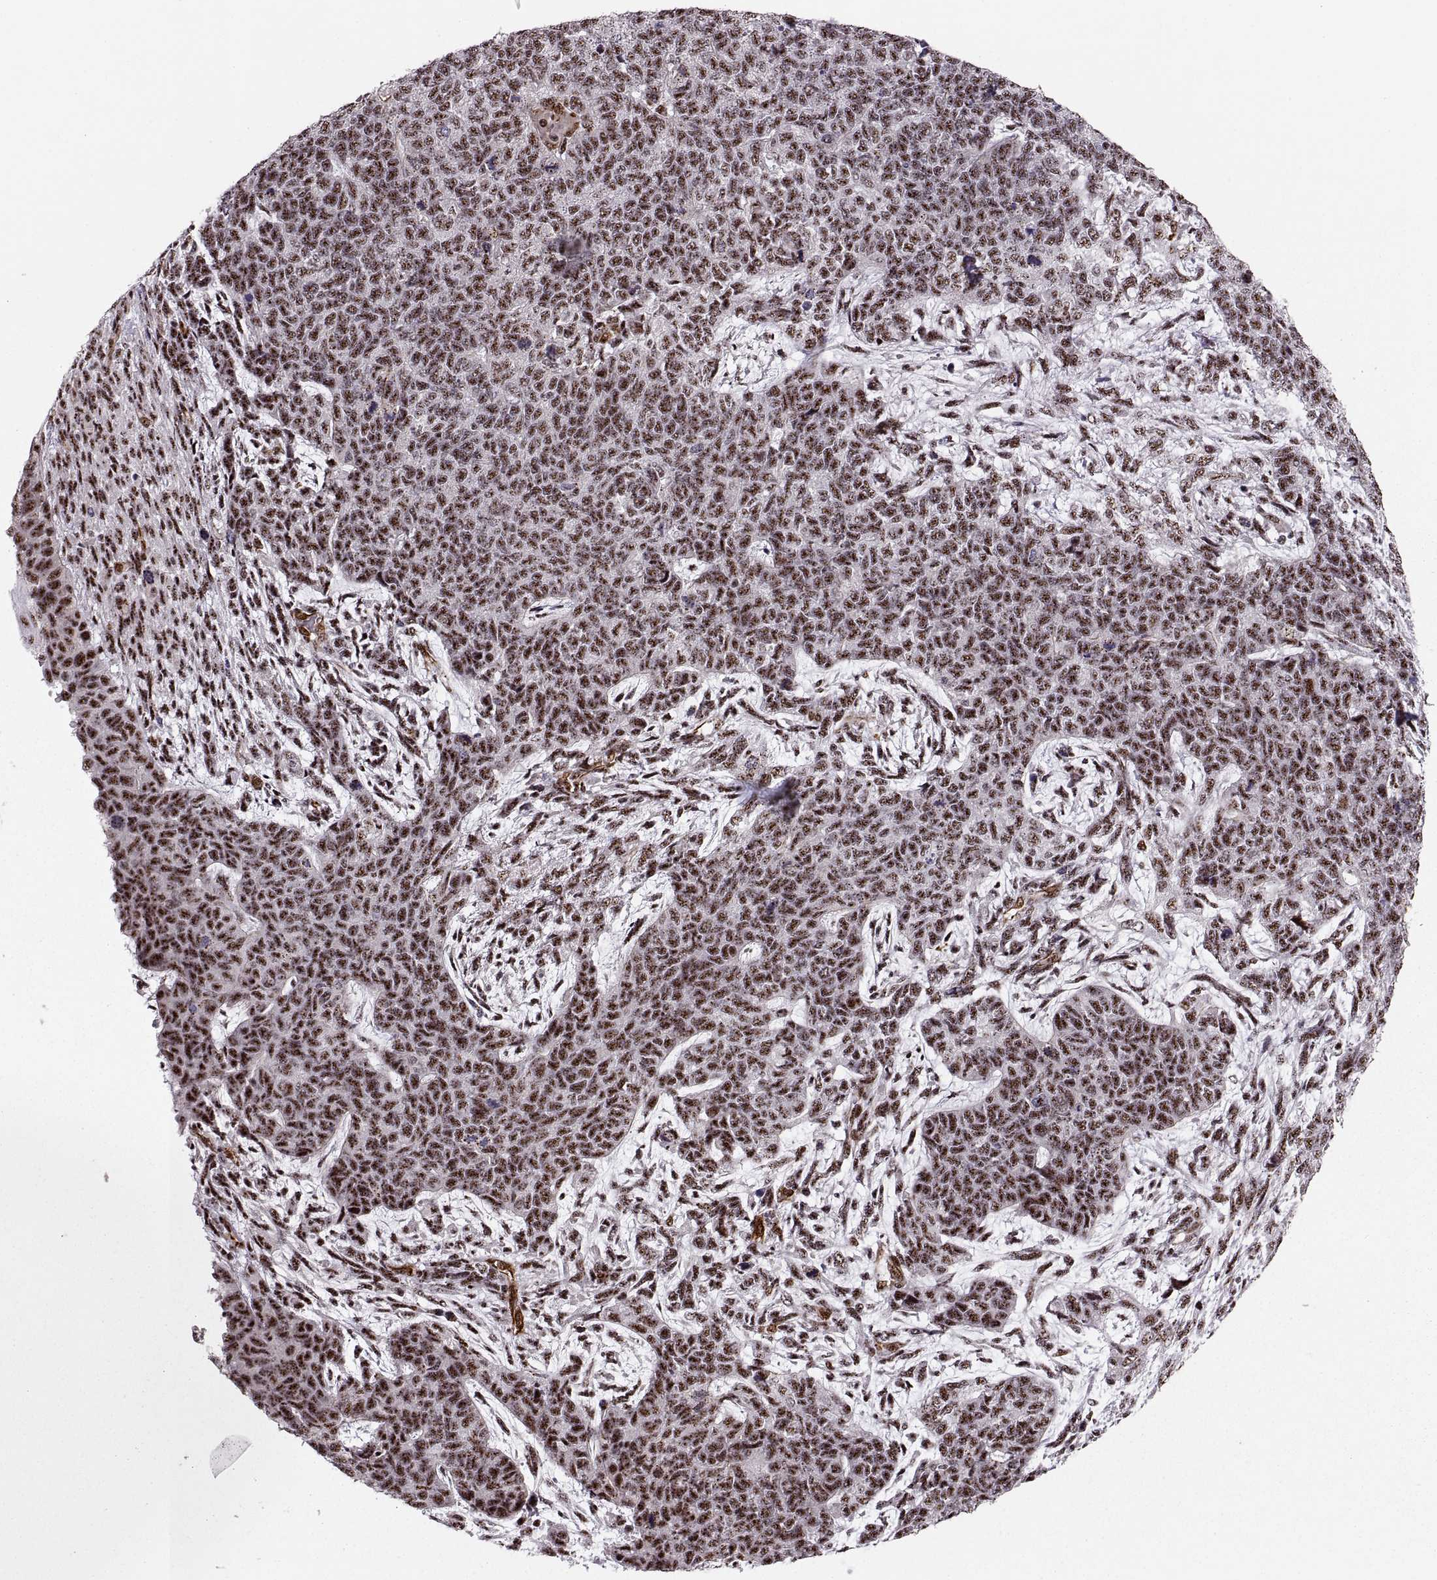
{"staining": {"intensity": "moderate", "quantity": ">75%", "location": "nuclear"}, "tissue": "cervical cancer", "cell_type": "Tumor cells", "image_type": "cancer", "snomed": [{"axis": "morphology", "description": "Squamous cell carcinoma, NOS"}, {"axis": "topography", "description": "Cervix"}], "caption": "This micrograph exhibits IHC staining of cervical cancer, with medium moderate nuclear expression in about >75% of tumor cells.", "gene": "ZCCHC17", "patient": {"sex": "female", "age": 63}}